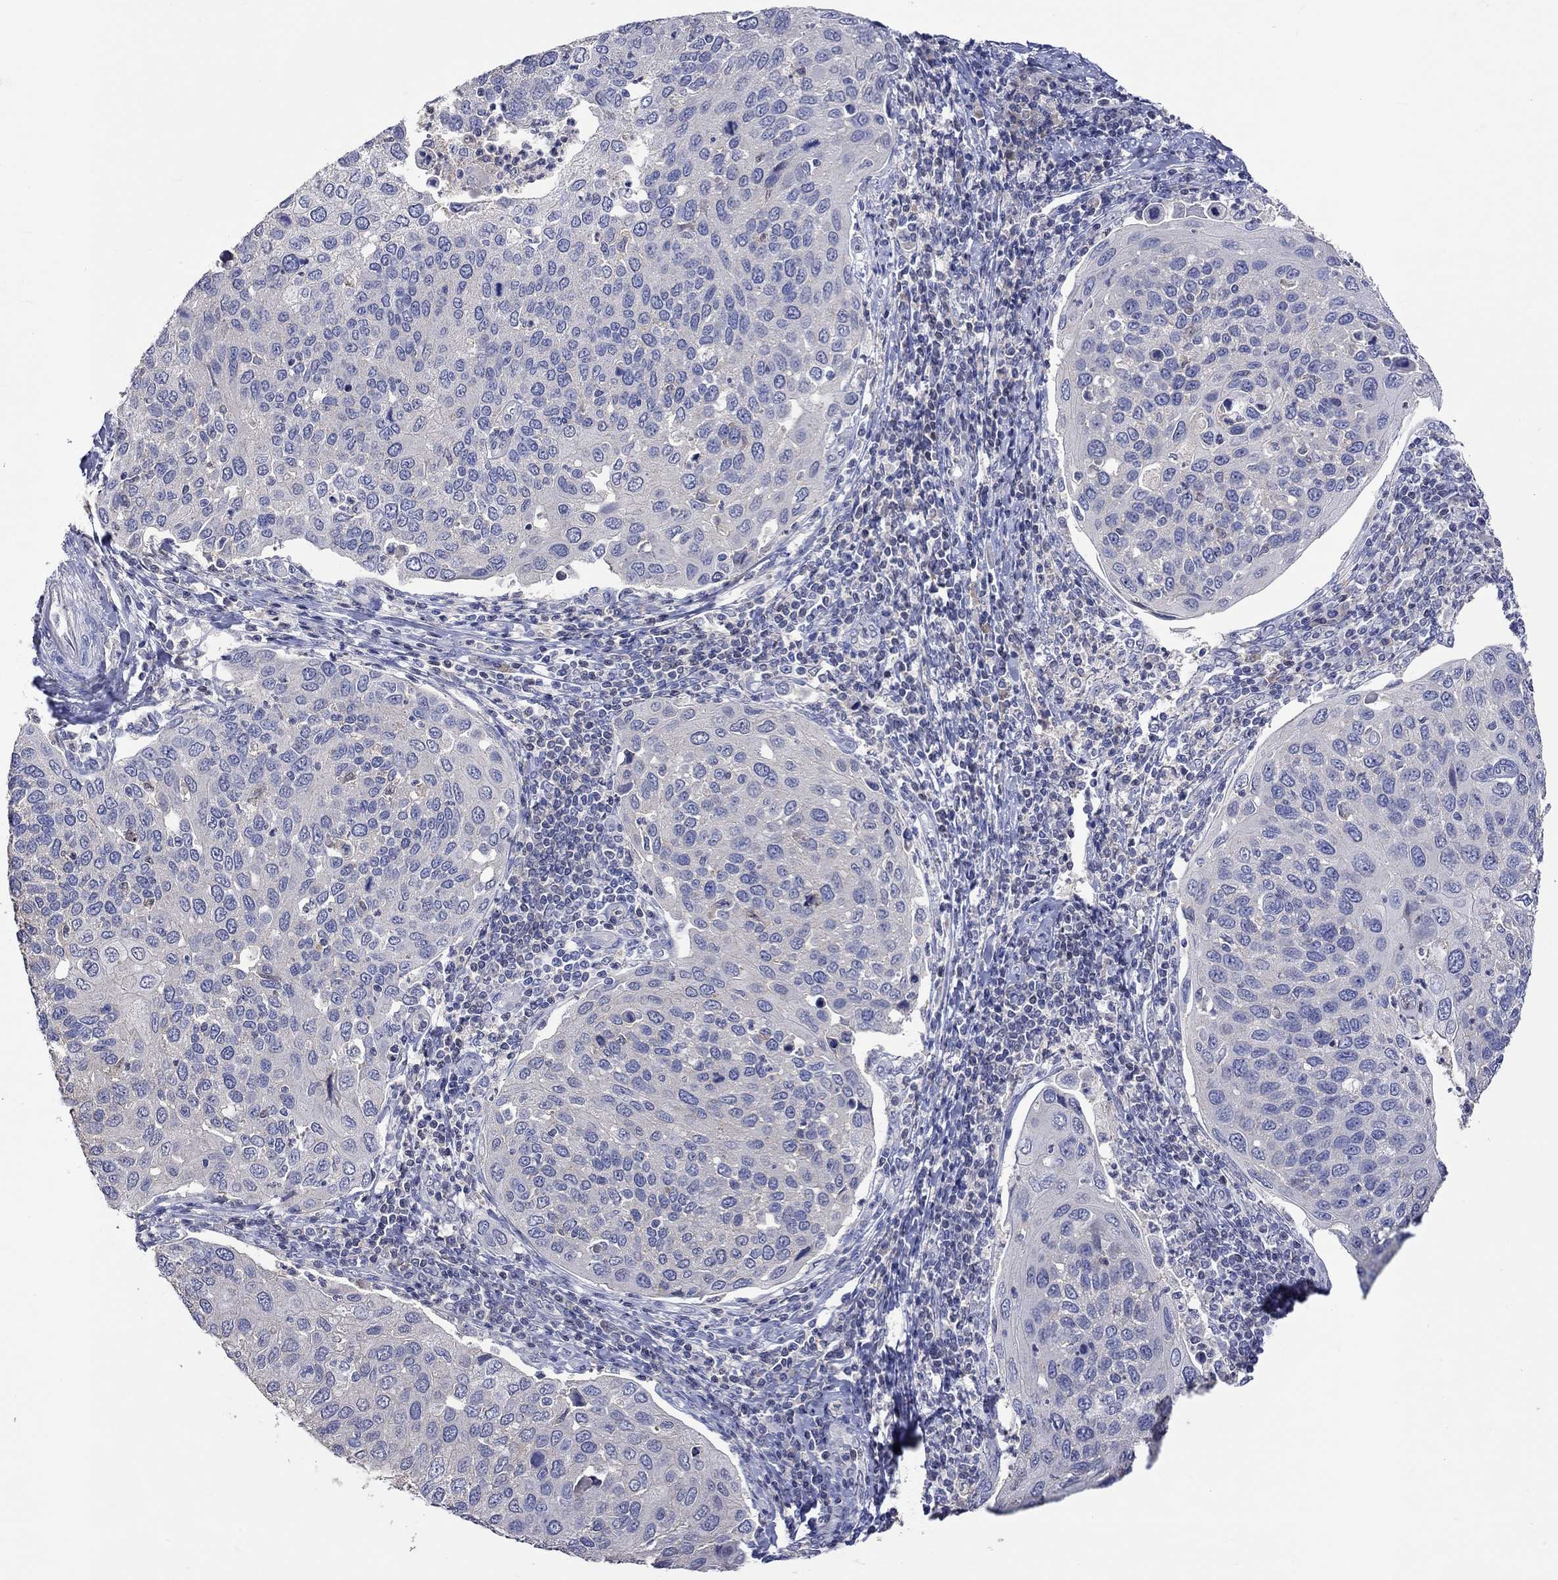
{"staining": {"intensity": "negative", "quantity": "none", "location": "none"}, "tissue": "cervical cancer", "cell_type": "Tumor cells", "image_type": "cancer", "snomed": [{"axis": "morphology", "description": "Squamous cell carcinoma, NOS"}, {"axis": "topography", "description": "Cervix"}], "caption": "Immunohistochemical staining of cervical cancer demonstrates no significant expression in tumor cells. Nuclei are stained in blue.", "gene": "LRFN4", "patient": {"sex": "female", "age": 54}}